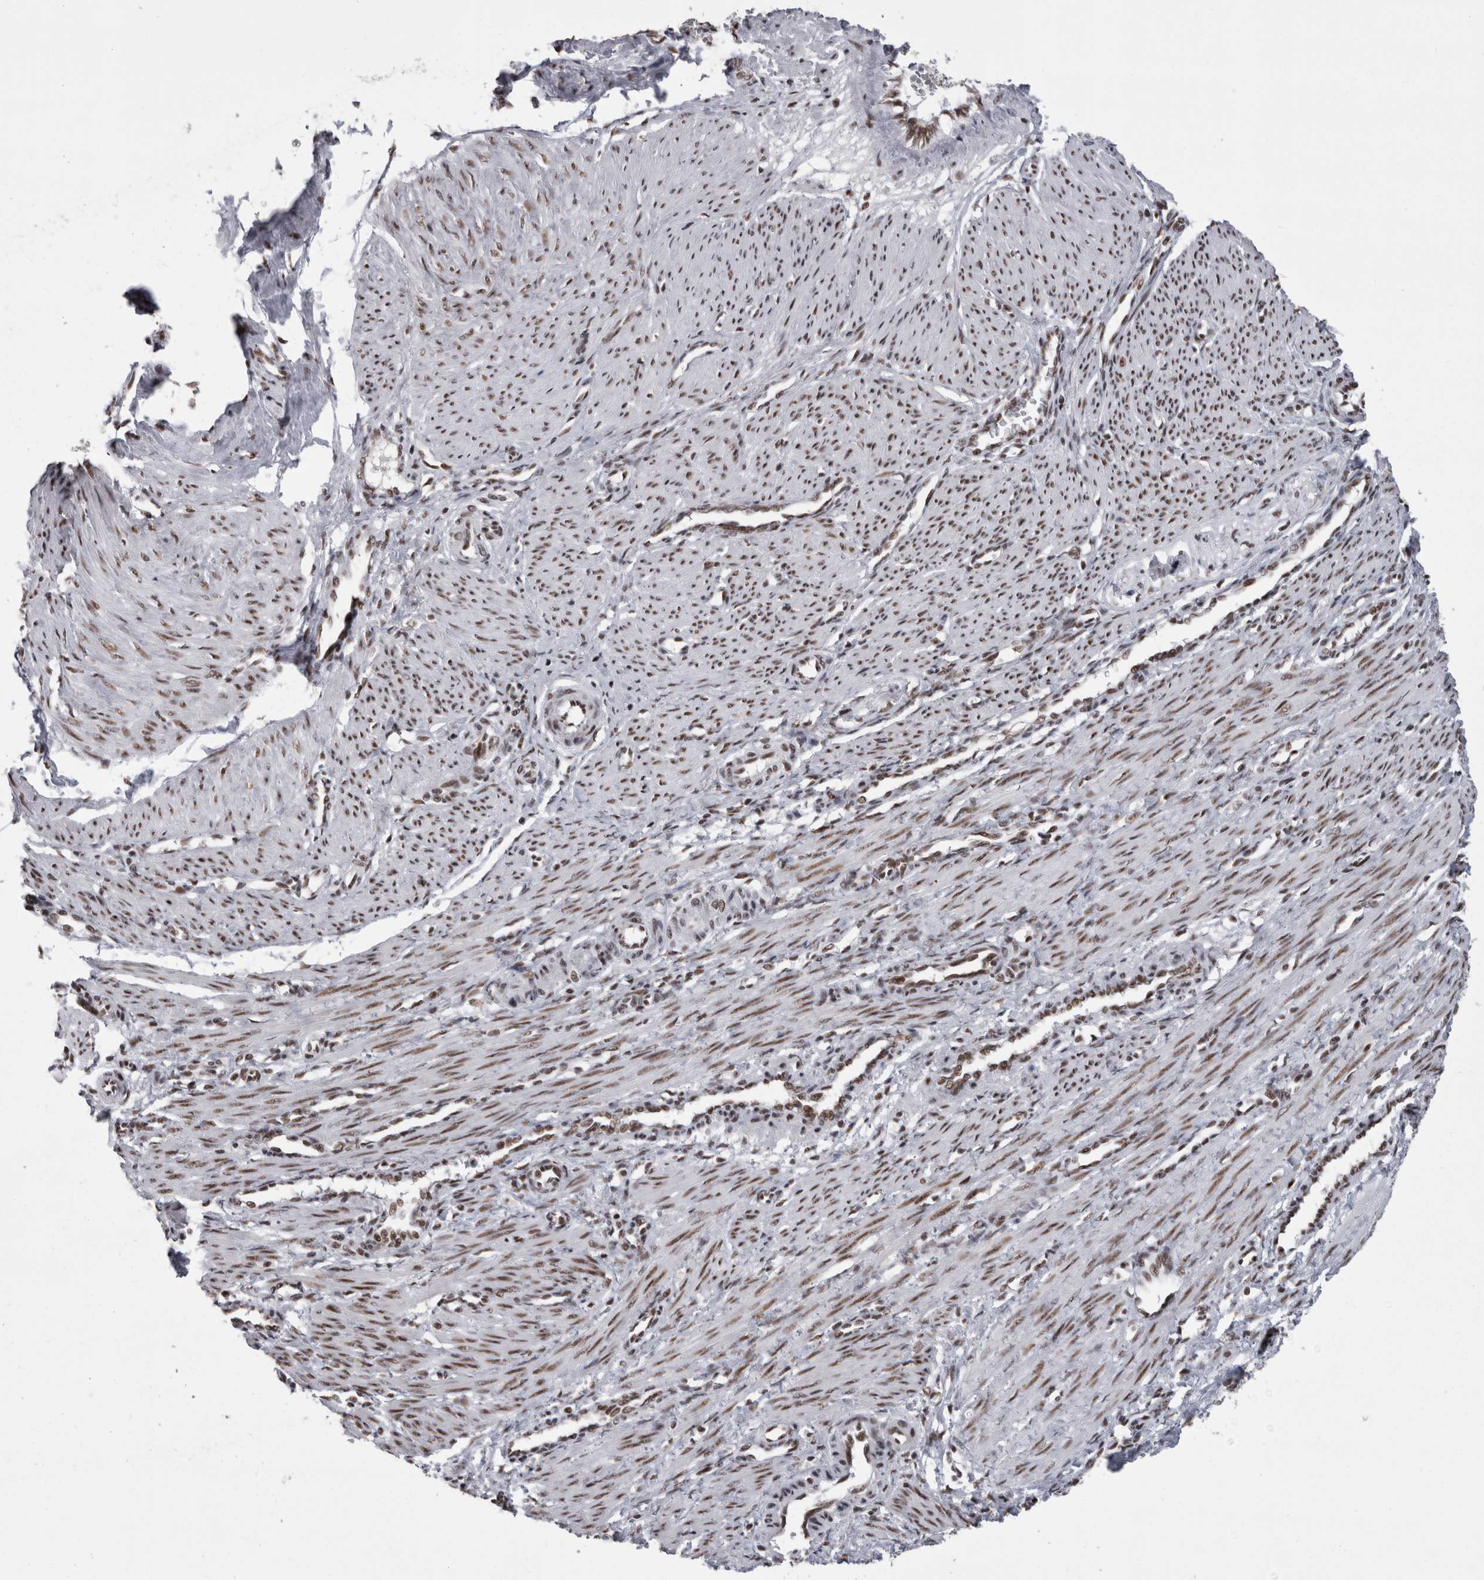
{"staining": {"intensity": "moderate", "quantity": ">75%", "location": "nuclear"}, "tissue": "smooth muscle", "cell_type": "Smooth muscle cells", "image_type": "normal", "snomed": [{"axis": "morphology", "description": "Normal tissue, NOS"}, {"axis": "topography", "description": "Endometrium"}], "caption": "Immunohistochemical staining of unremarkable smooth muscle exhibits medium levels of moderate nuclear positivity in approximately >75% of smooth muscle cells.", "gene": "SNRNP40", "patient": {"sex": "female", "age": 33}}